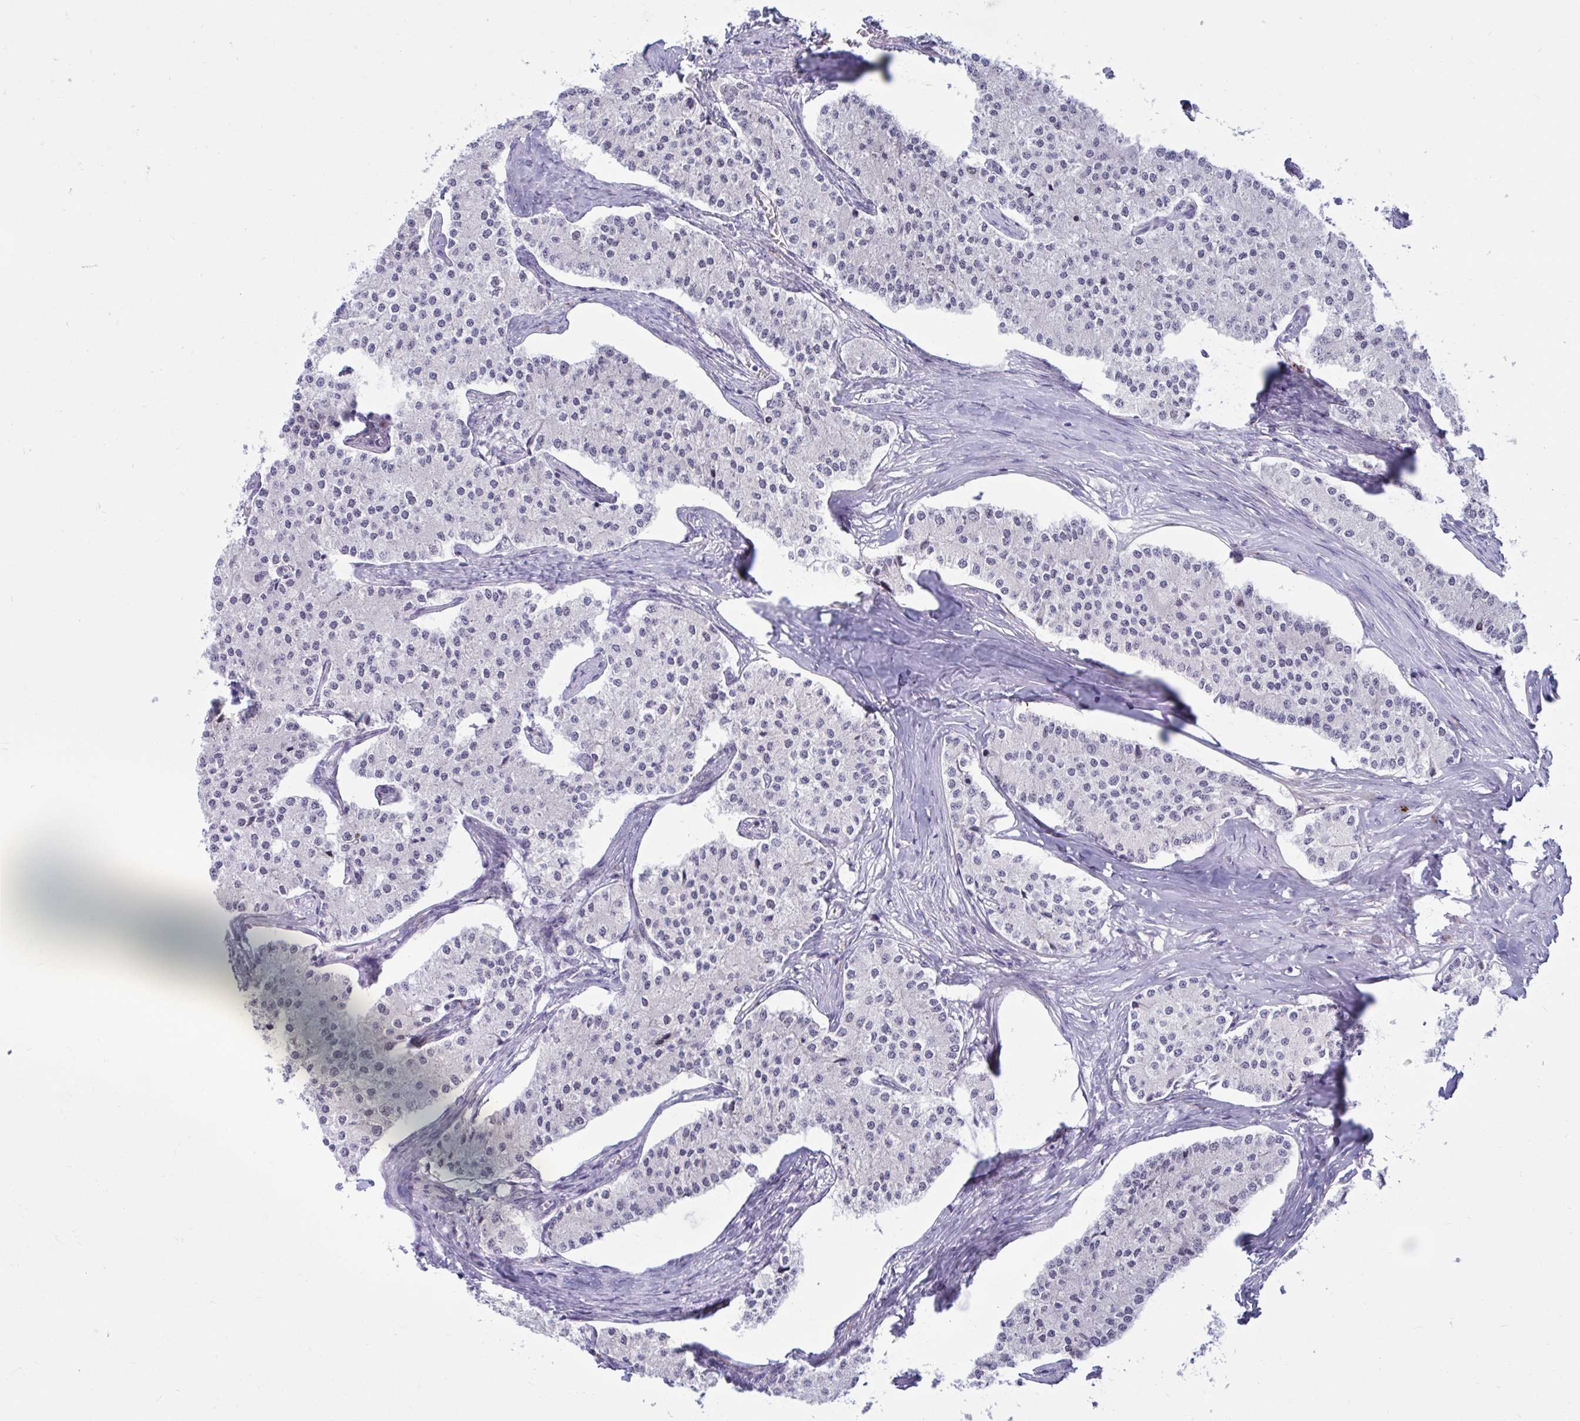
{"staining": {"intensity": "negative", "quantity": "none", "location": "none"}, "tissue": "carcinoid", "cell_type": "Tumor cells", "image_type": "cancer", "snomed": [{"axis": "morphology", "description": "Carcinoid, malignant, NOS"}, {"axis": "topography", "description": "Colon"}], "caption": "This is a image of immunohistochemistry (IHC) staining of carcinoid (malignant), which shows no expression in tumor cells. Brightfield microscopy of immunohistochemistry (IHC) stained with DAB (3,3'-diaminobenzidine) (brown) and hematoxylin (blue), captured at high magnification.", "gene": "FAM219B", "patient": {"sex": "female", "age": 52}}